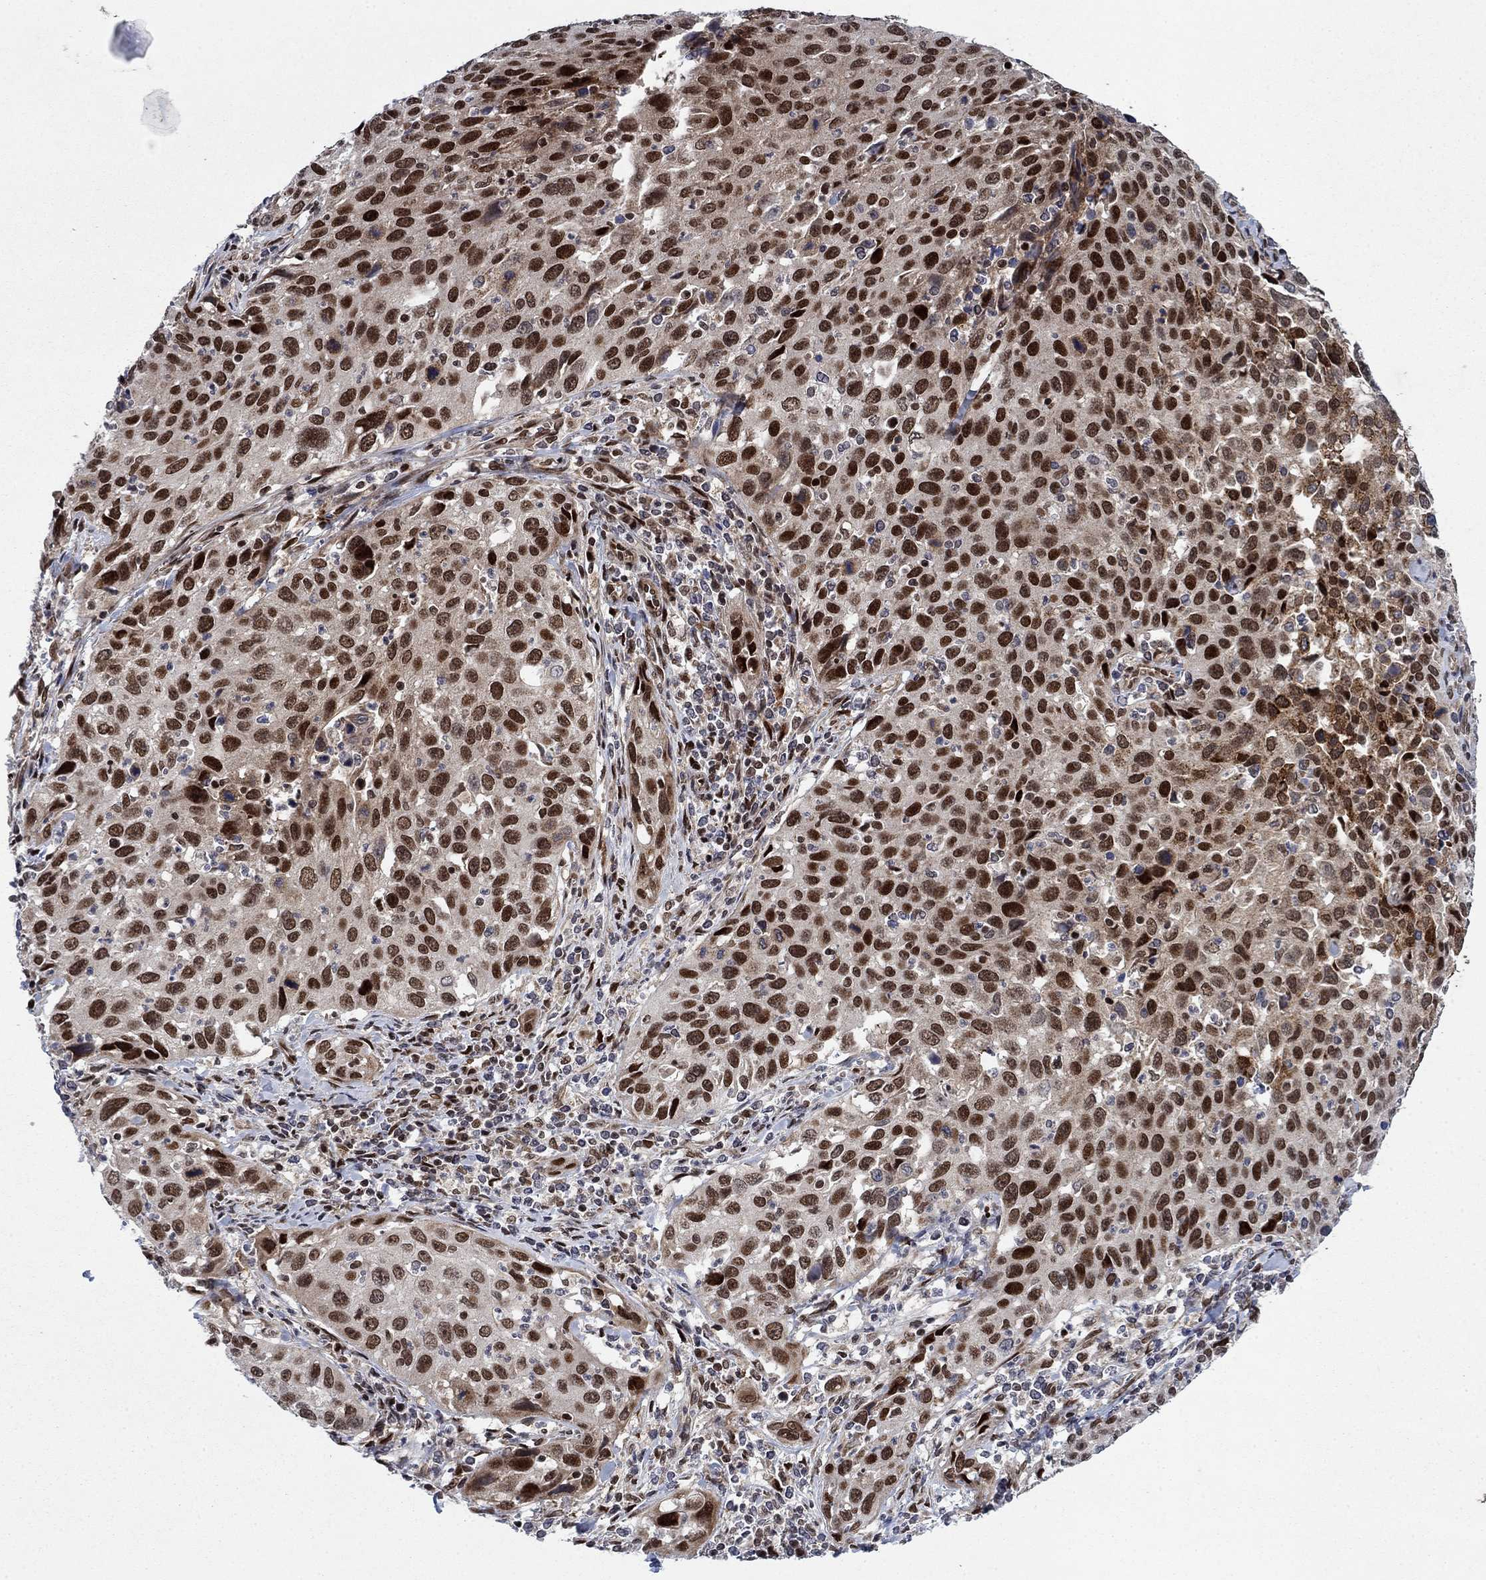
{"staining": {"intensity": "strong", "quantity": ">75%", "location": "nuclear"}, "tissue": "cervical cancer", "cell_type": "Tumor cells", "image_type": "cancer", "snomed": [{"axis": "morphology", "description": "Squamous cell carcinoma, NOS"}, {"axis": "topography", "description": "Cervix"}], "caption": "A brown stain labels strong nuclear staining of a protein in human squamous cell carcinoma (cervical) tumor cells.", "gene": "PRICKLE4", "patient": {"sex": "female", "age": 26}}